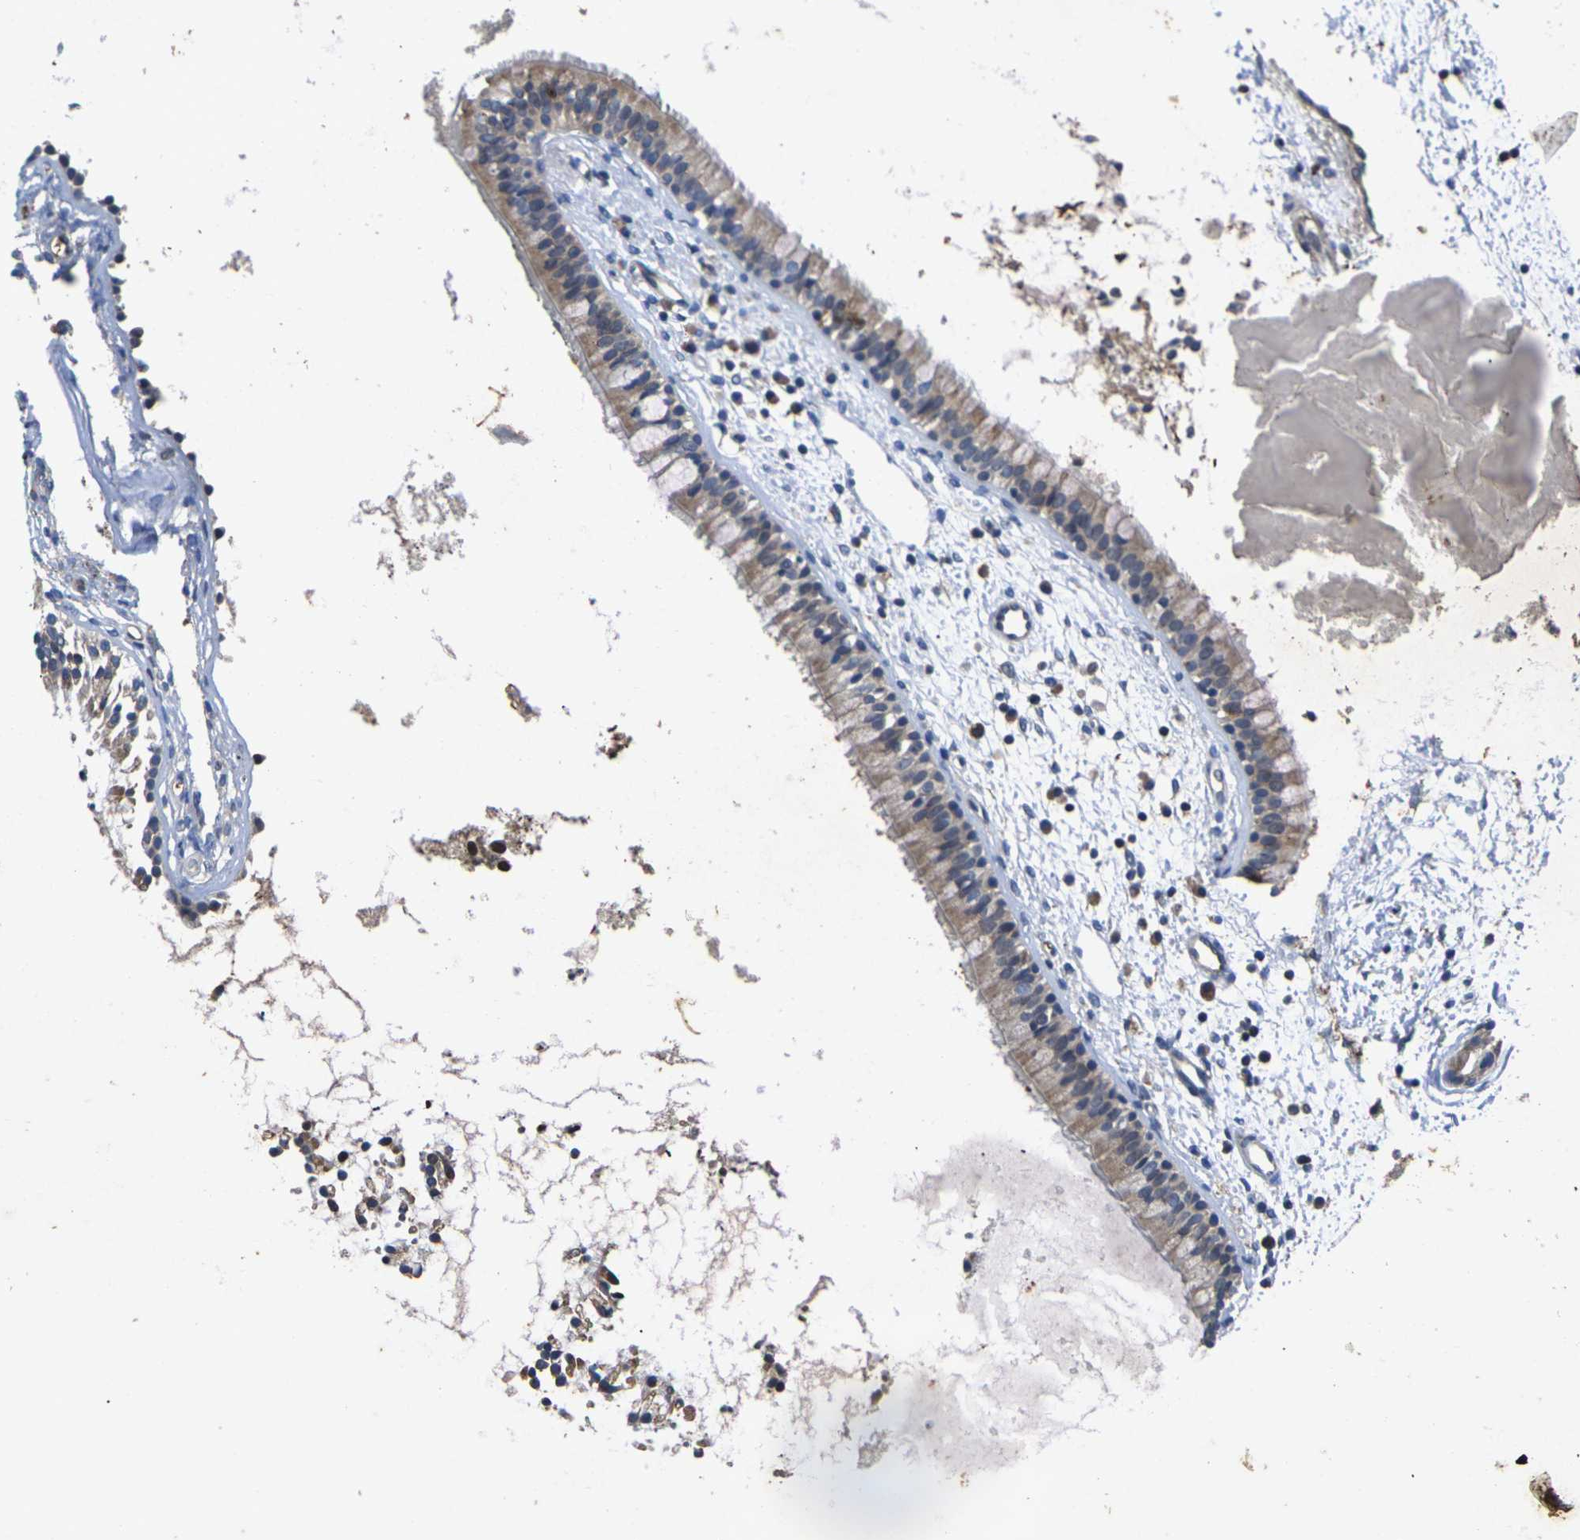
{"staining": {"intensity": "moderate", "quantity": ">75%", "location": "cytoplasmic/membranous"}, "tissue": "nasopharynx", "cell_type": "Respiratory epithelial cells", "image_type": "normal", "snomed": [{"axis": "morphology", "description": "Normal tissue, NOS"}, {"axis": "topography", "description": "Nasopharynx"}], "caption": "Immunohistochemistry micrograph of benign nasopharynx stained for a protein (brown), which reveals medium levels of moderate cytoplasmic/membranous expression in approximately >75% of respiratory epithelial cells.", "gene": "KIF1B", "patient": {"sex": "male", "age": 21}}